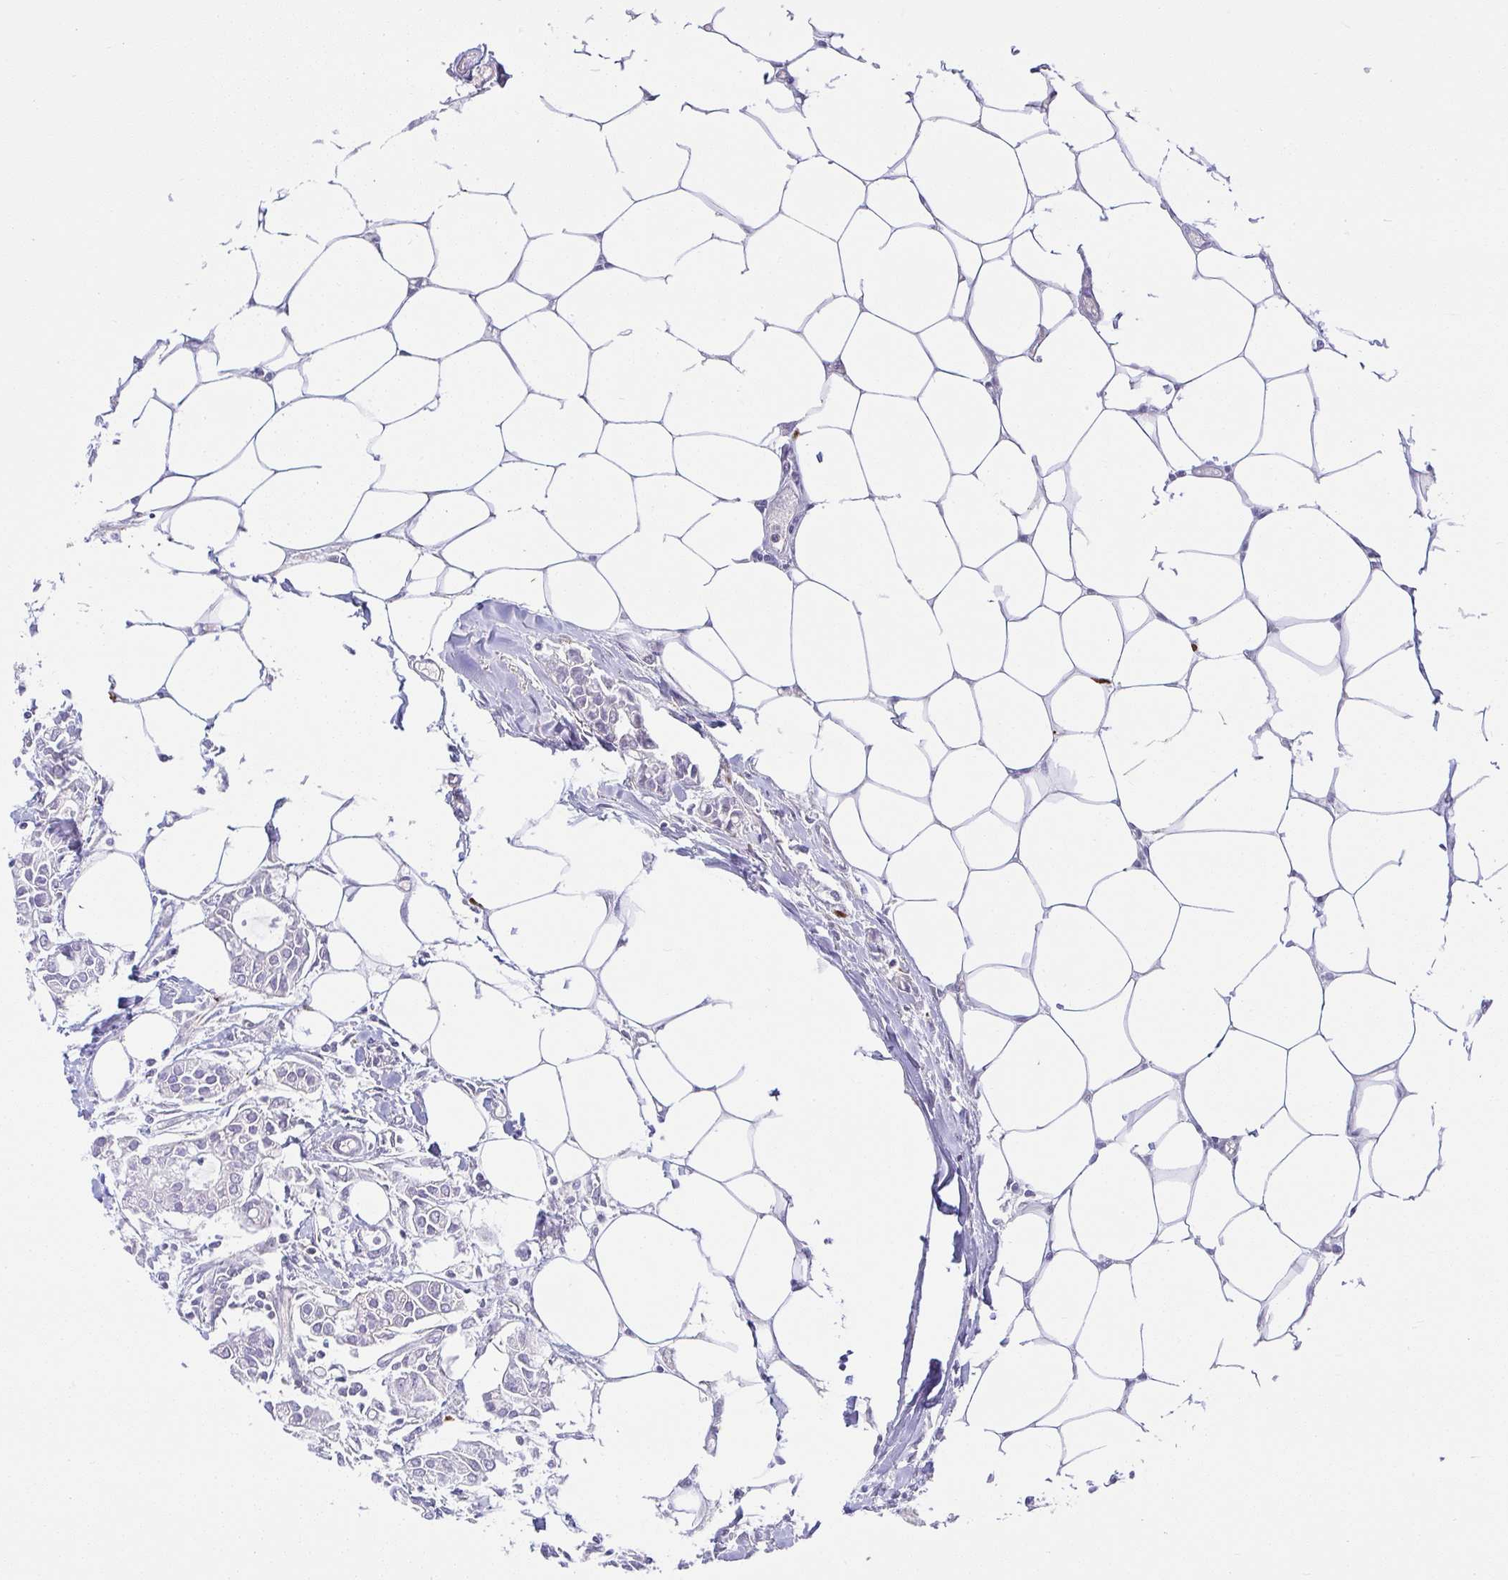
{"staining": {"intensity": "negative", "quantity": "none", "location": "none"}, "tissue": "breast cancer", "cell_type": "Tumor cells", "image_type": "cancer", "snomed": [{"axis": "morphology", "description": "Duct carcinoma"}, {"axis": "topography", "description": "Breast"}], "caption": "Breast cancer (intraductal carcinoma) was stained to show a protein in brown. There is no significant expression in tumor cells. (IHC, brightfield microscopy, high magnification).", "gene": "CACNA1S", "patient": {"sex": "female", "age": 84}}